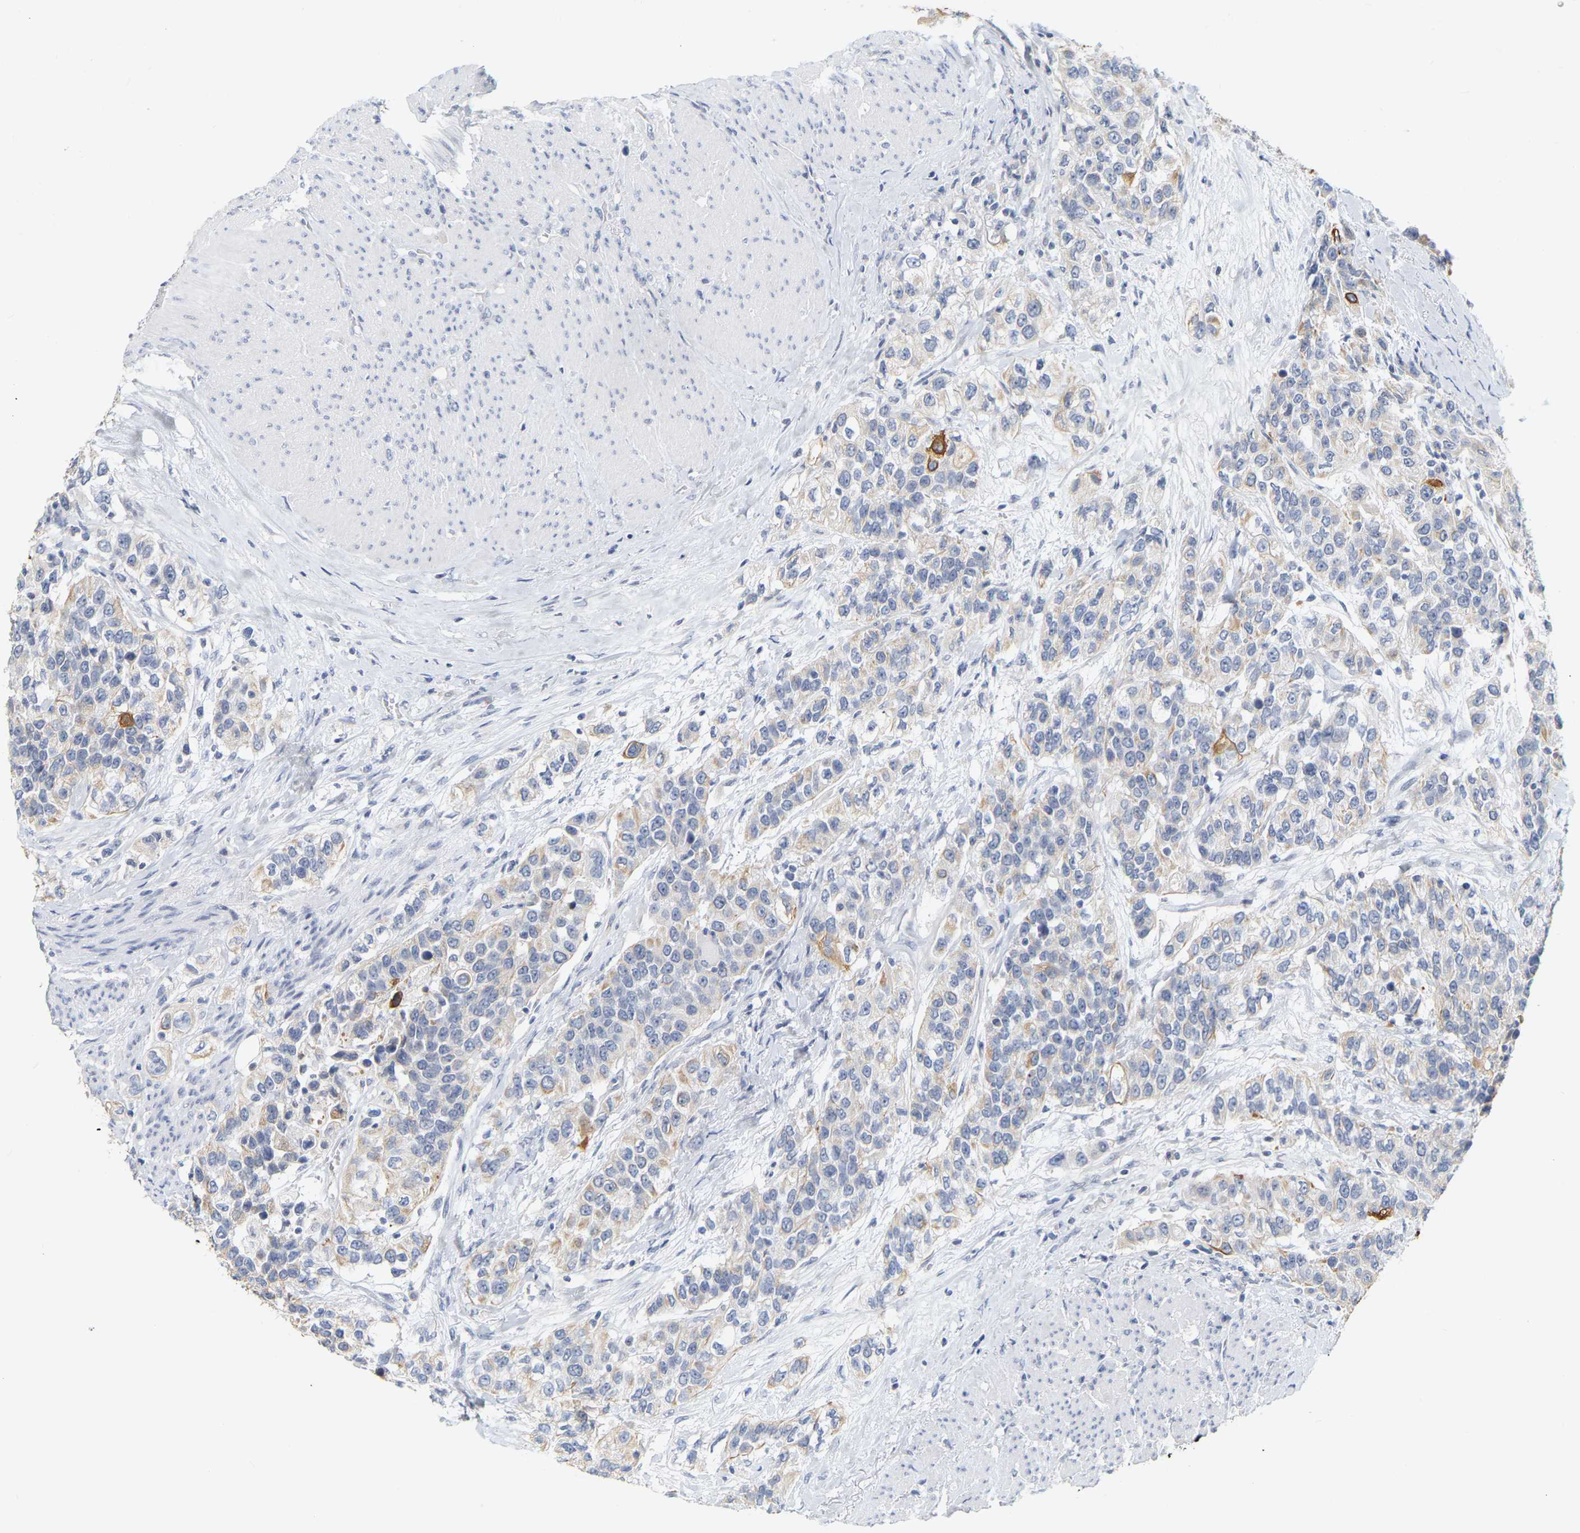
{"staining": {"intensity": "negative", "quantity": "none", "location": "none"}, "tissue": "urothelial cancer", "cell_type": "Tumor cells", "image_type": "cancer", "snomed": [{"axis": "morphology", "description": "Urothelial carcinoma, High grade"}, {"axis": "topography", "description": "Urinary bladder"}], "caption": "This is an IHC histopathology image of urothelial carcinoma (high-grade). There is no positivity in tumor cells.", "gene": "KRT76", "patient": {"sex": "female", "age": 80}}